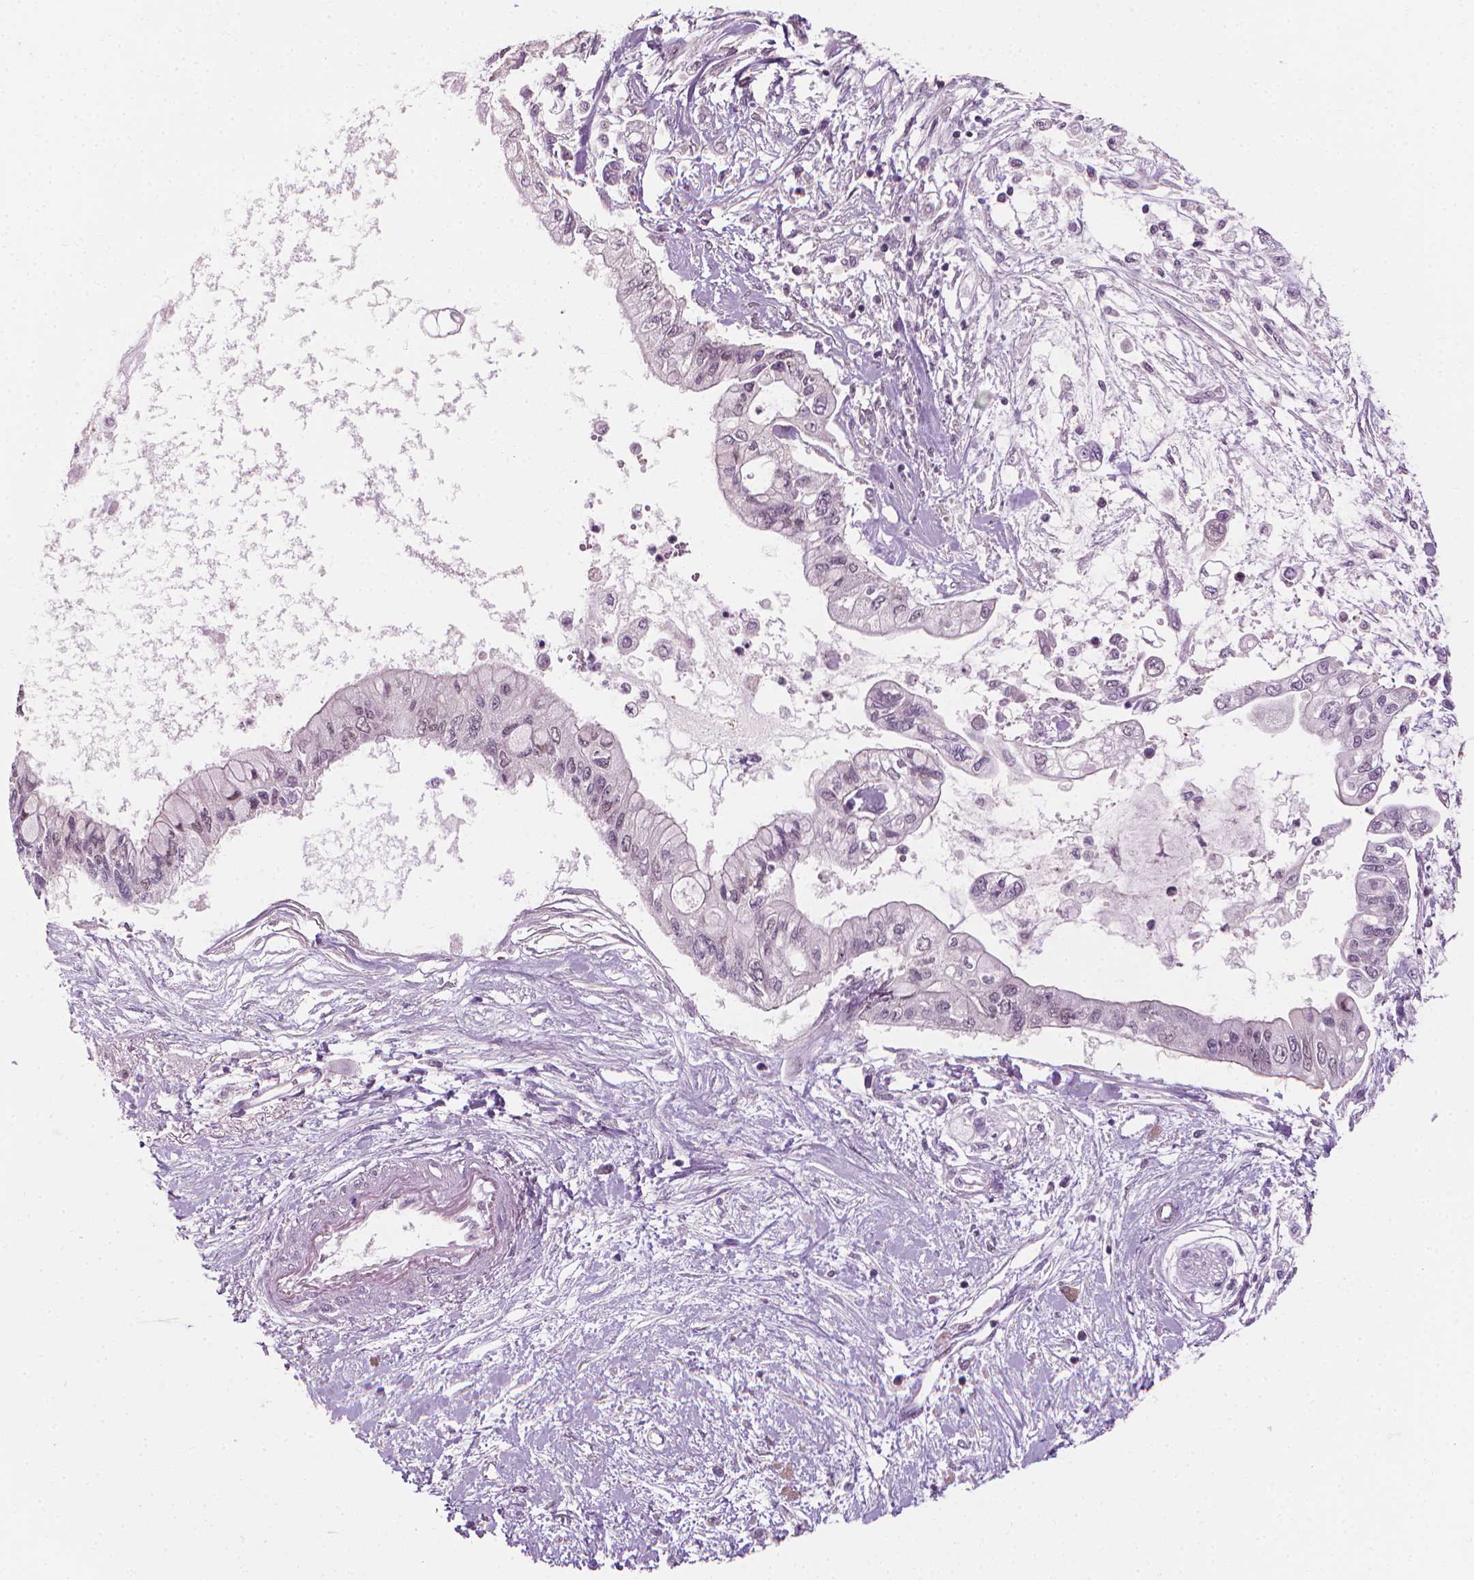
{"staining": {"intensity": "negative", "quantity": "none", "location": "none"}, "tissue": "pancreatic cancer", "cell_type": "Tumor cells", "image_type": "cancer", "snomed": [{"axis": "morphology", "description": "Adenocarcinoma, NOS"}, {"axis": "topography", "description": "Pancreas"}], "caption": "Photomicrograph shows no significant protein expression in tumor cells of adenocarcinoma (pancreatic).", "gene": "SAXO2", "patient": {"sex": "female", "age": 77}}